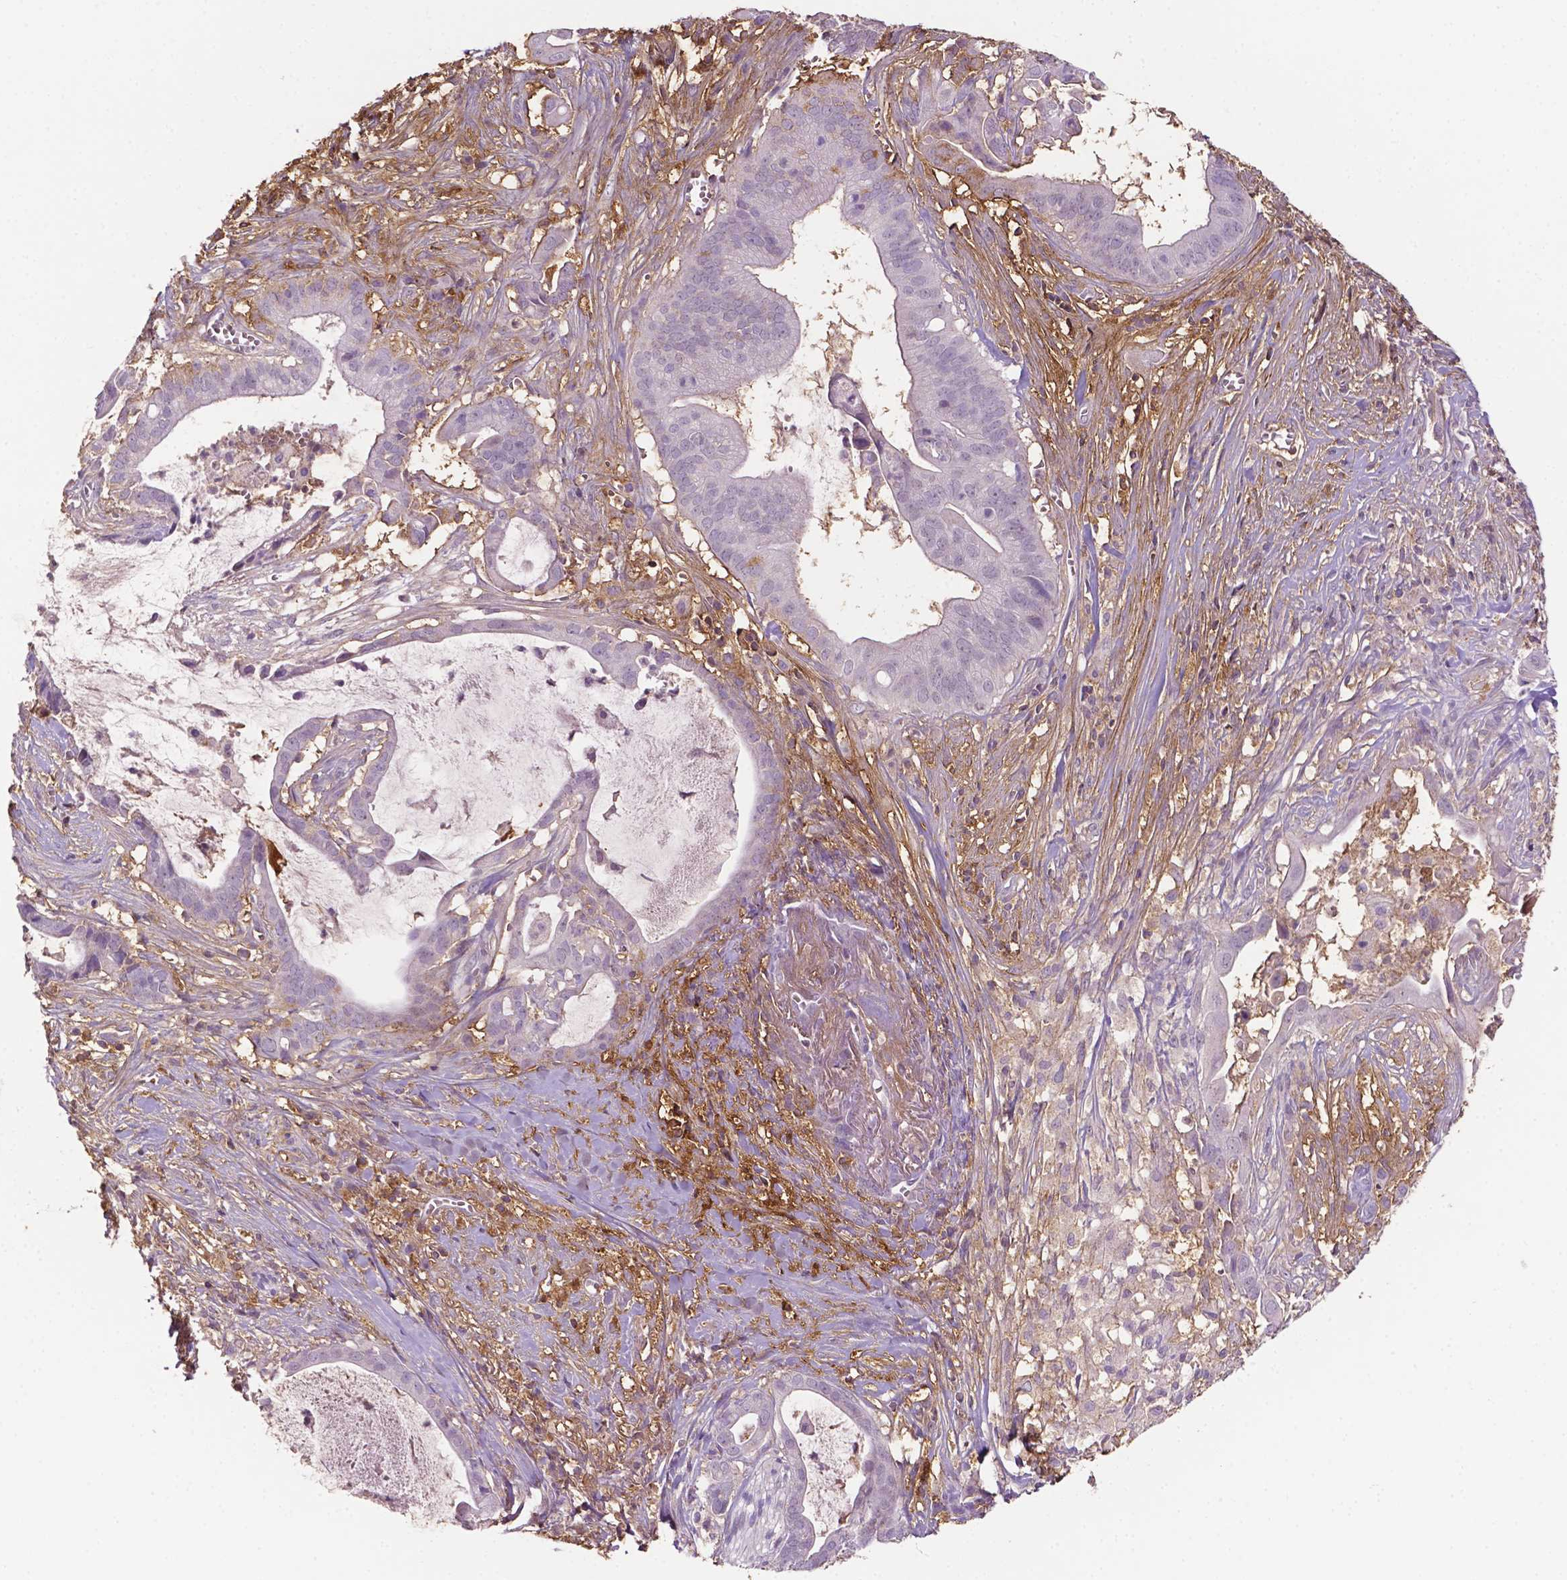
{"staining": {"intensity": "negative", "quantity": "none", "location": "none"}, "tissue": "pancreatic cancer", "cell_type": "Tumor cells", "image_type": "cancer", "snomed": [{"axis": "morphology", "description": "Adenocarcinoma, NOS"}, {"axis": "topography", "description": "Pancreas"}], "caption": "This is an IHC image of pancreatic cancer (adenocarcinoma). There is no positivity in tumor cells.", "gene": "FBLN1", "patient": {"sex": "male", "age": 61}}